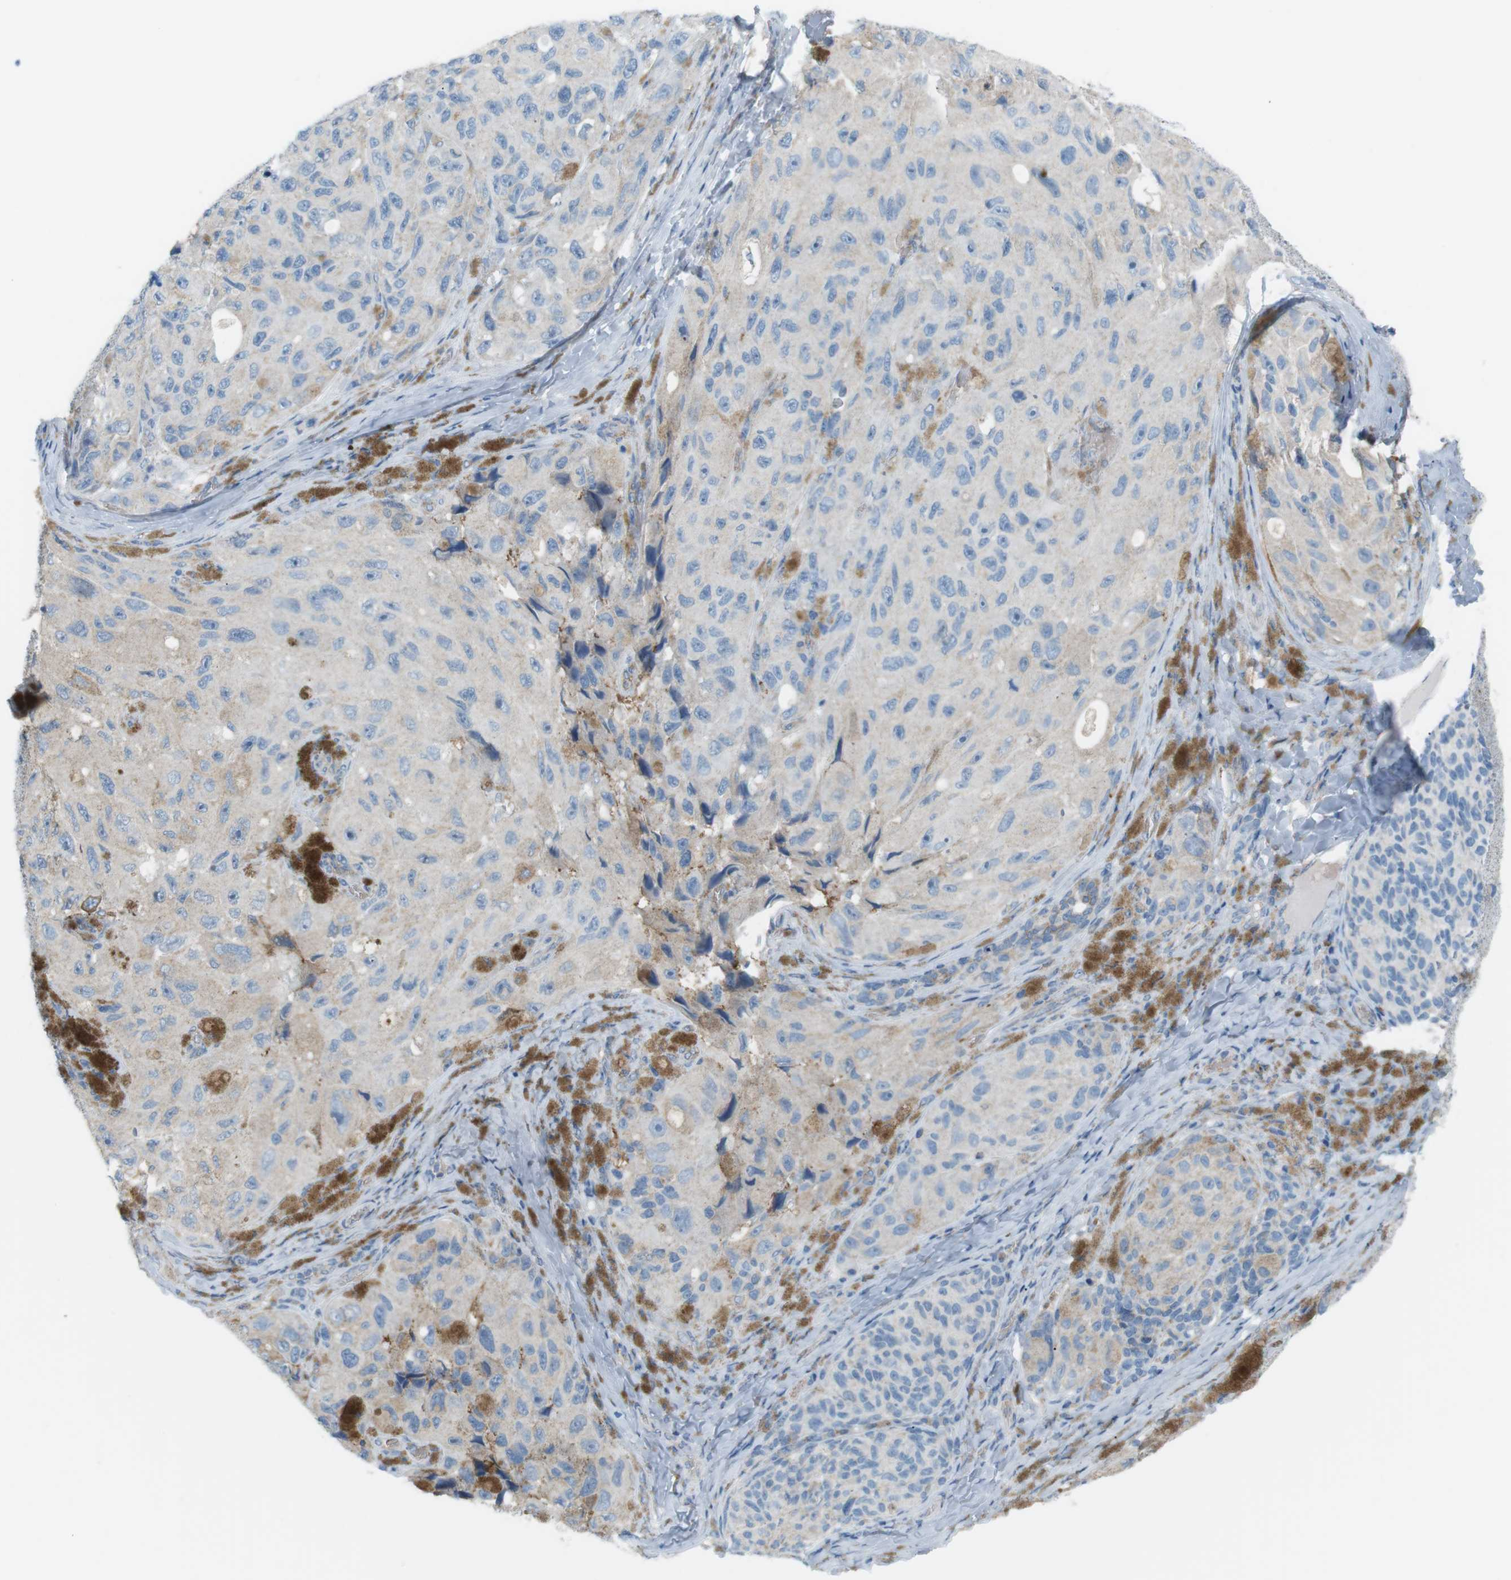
{"staining": {"intensity": "weak", "quantity": "<25%", "location": "cytoplasmic/membranous"}, "tissue": "melanoma", "cell_type": "Tumor cells", "image_type": "cancer", "snomed": [{"axis": "morphology", "description": "Malignant melanoma, NOS"}, {"axis": "topography", "description": "Skin"}], "caption": "Immunohistochemistry image of melanoma stained for a protein (brown), which exhibits no expression in tumor cells.", "gene": "VAMP1", "patient": {"sex": "female", "age": 73}}